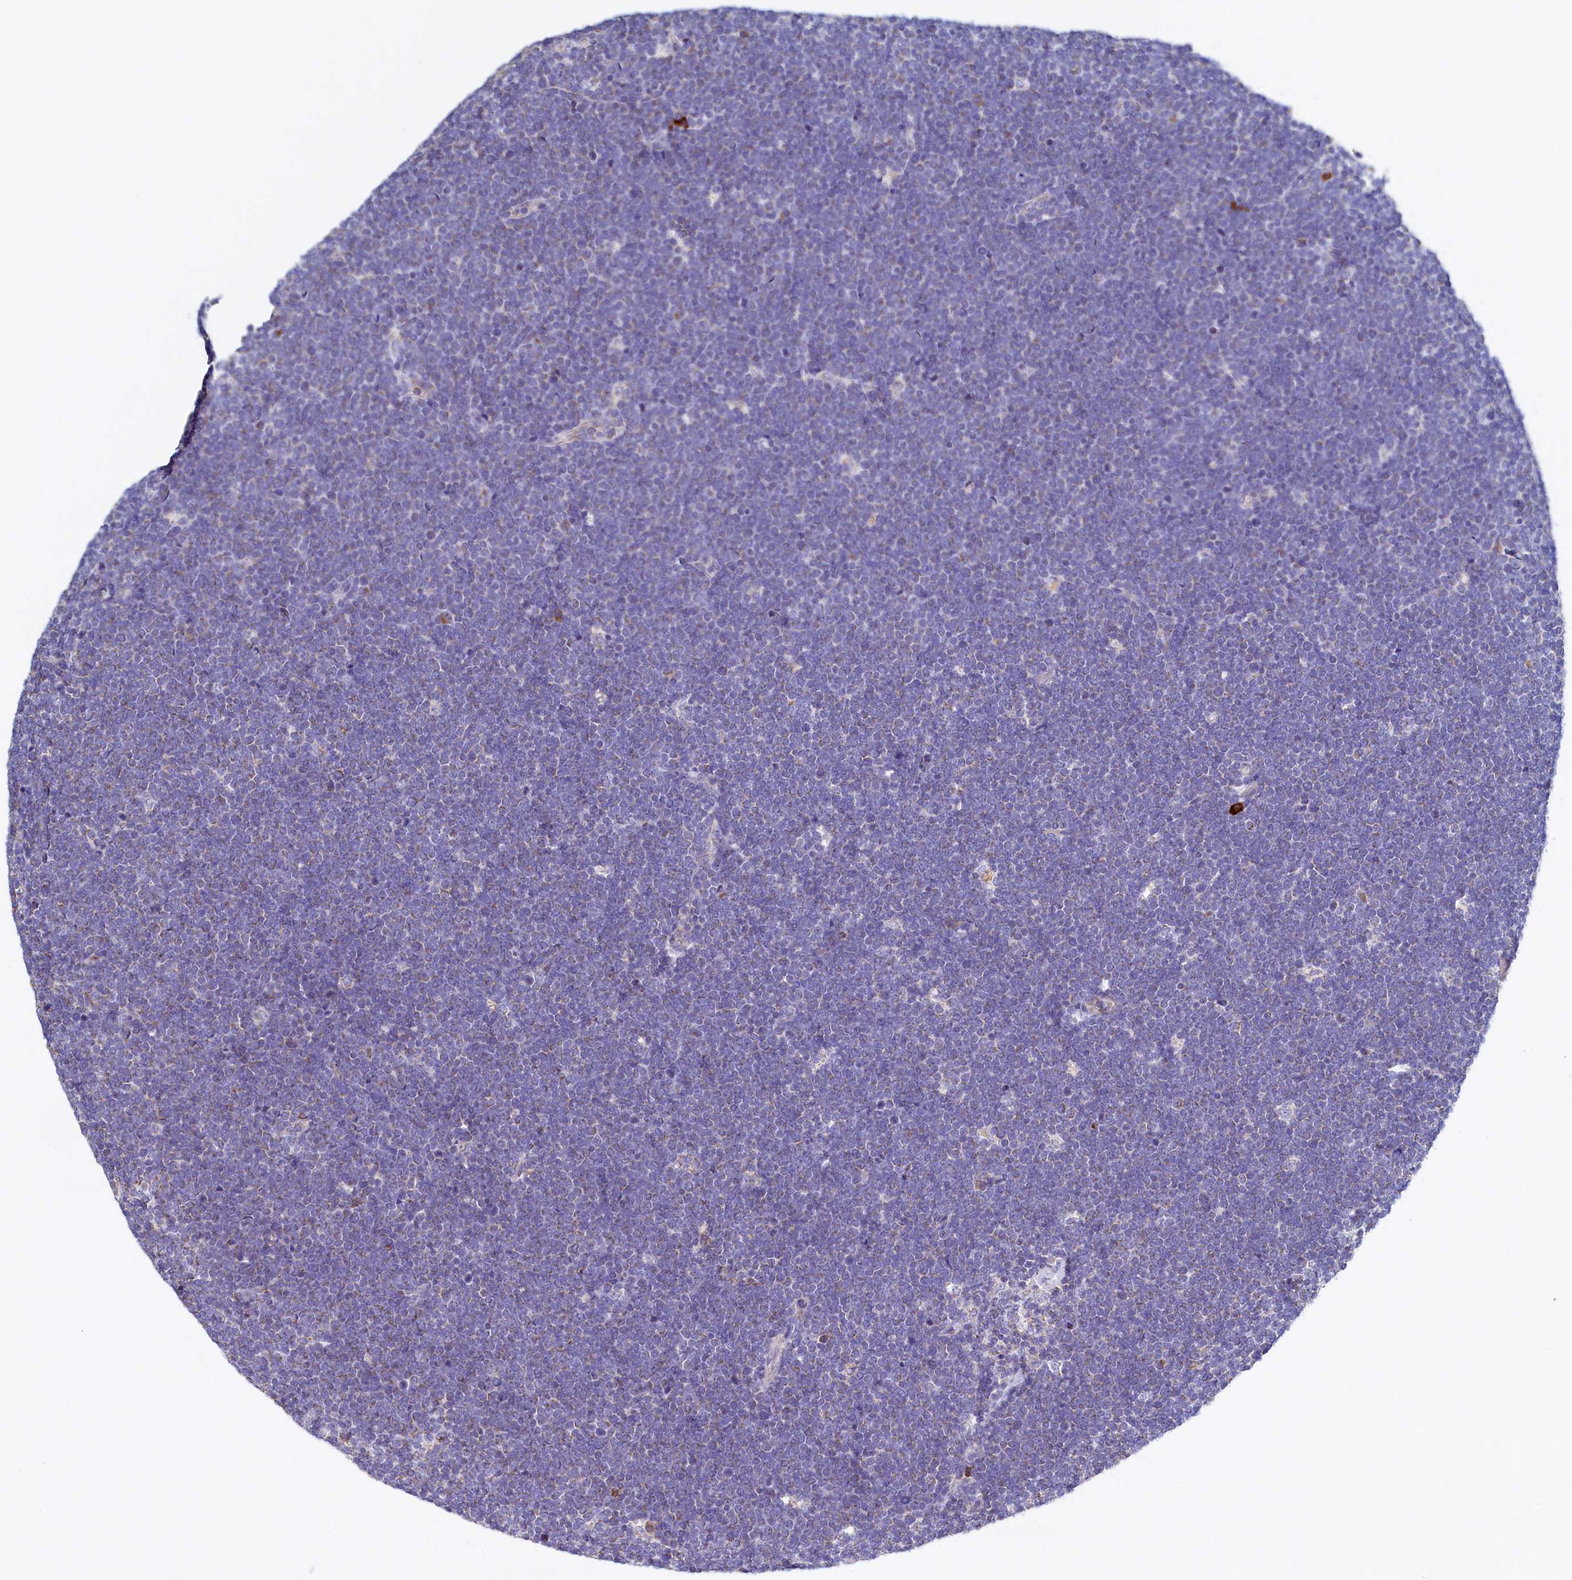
{"staining": {"intensity": "negative", "quantity": "none", "location": "none"}, "tissue": "lymphoma", "cell_type": "Tumor cells", "image_type": "cancer", "snomed": [{"axis": "morphology", "description": "Malignant lymphoma, non-Hodgkin's type, High grade"}, {"axis": "topography", "description": "Lymph node"}], "caption": "Histopathology image shows no protein positivity in tumor cells of malignant lymphoma, non-Hodgkin's type (high-grade) tissue.", "gene": "POC1A", "patient": {"sex": "male", "age": 13}}